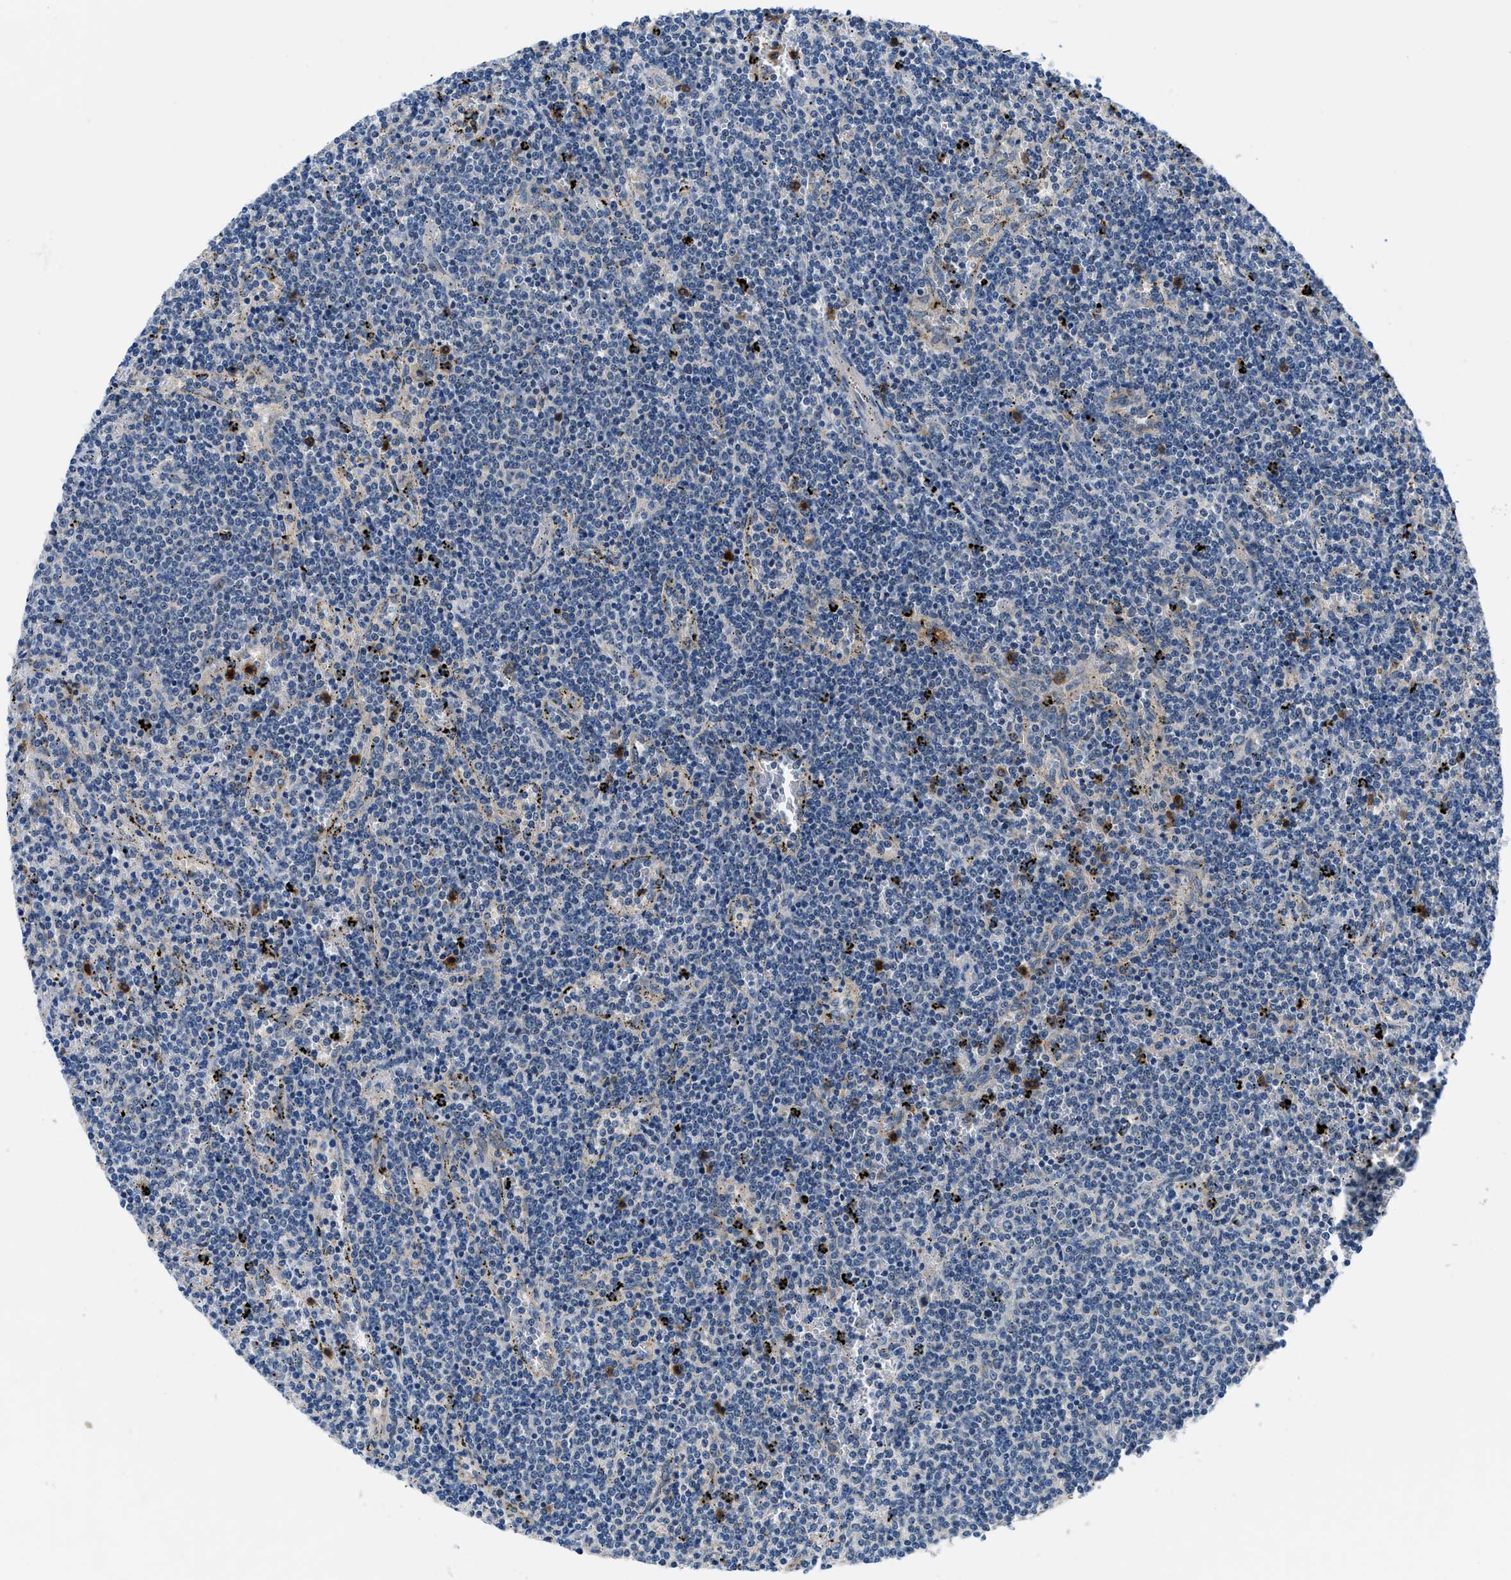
{"staining": {"intensity": "negative", "quantity": "none", "location": "none"}, "tissue": "lymphoma", "cell_type": "Tumor cells", "image_type": "cancer", "snomed": [{"axis": "morphology", "description": "Malignant lymphoma, non-Hodgkin's type, Low grade"}, {"axis": "topography", "description": "Spleen"}], "caption": "Histopathology image shows no protein positivity in tumor cells of lymphoma tissue. (DAB (3,3'-diaminobenzidine) IHC visualized using brightfield microscopy, high magnification).", "gene": "ADGRE3", "patient": {"sex": "female", "age": 50}}